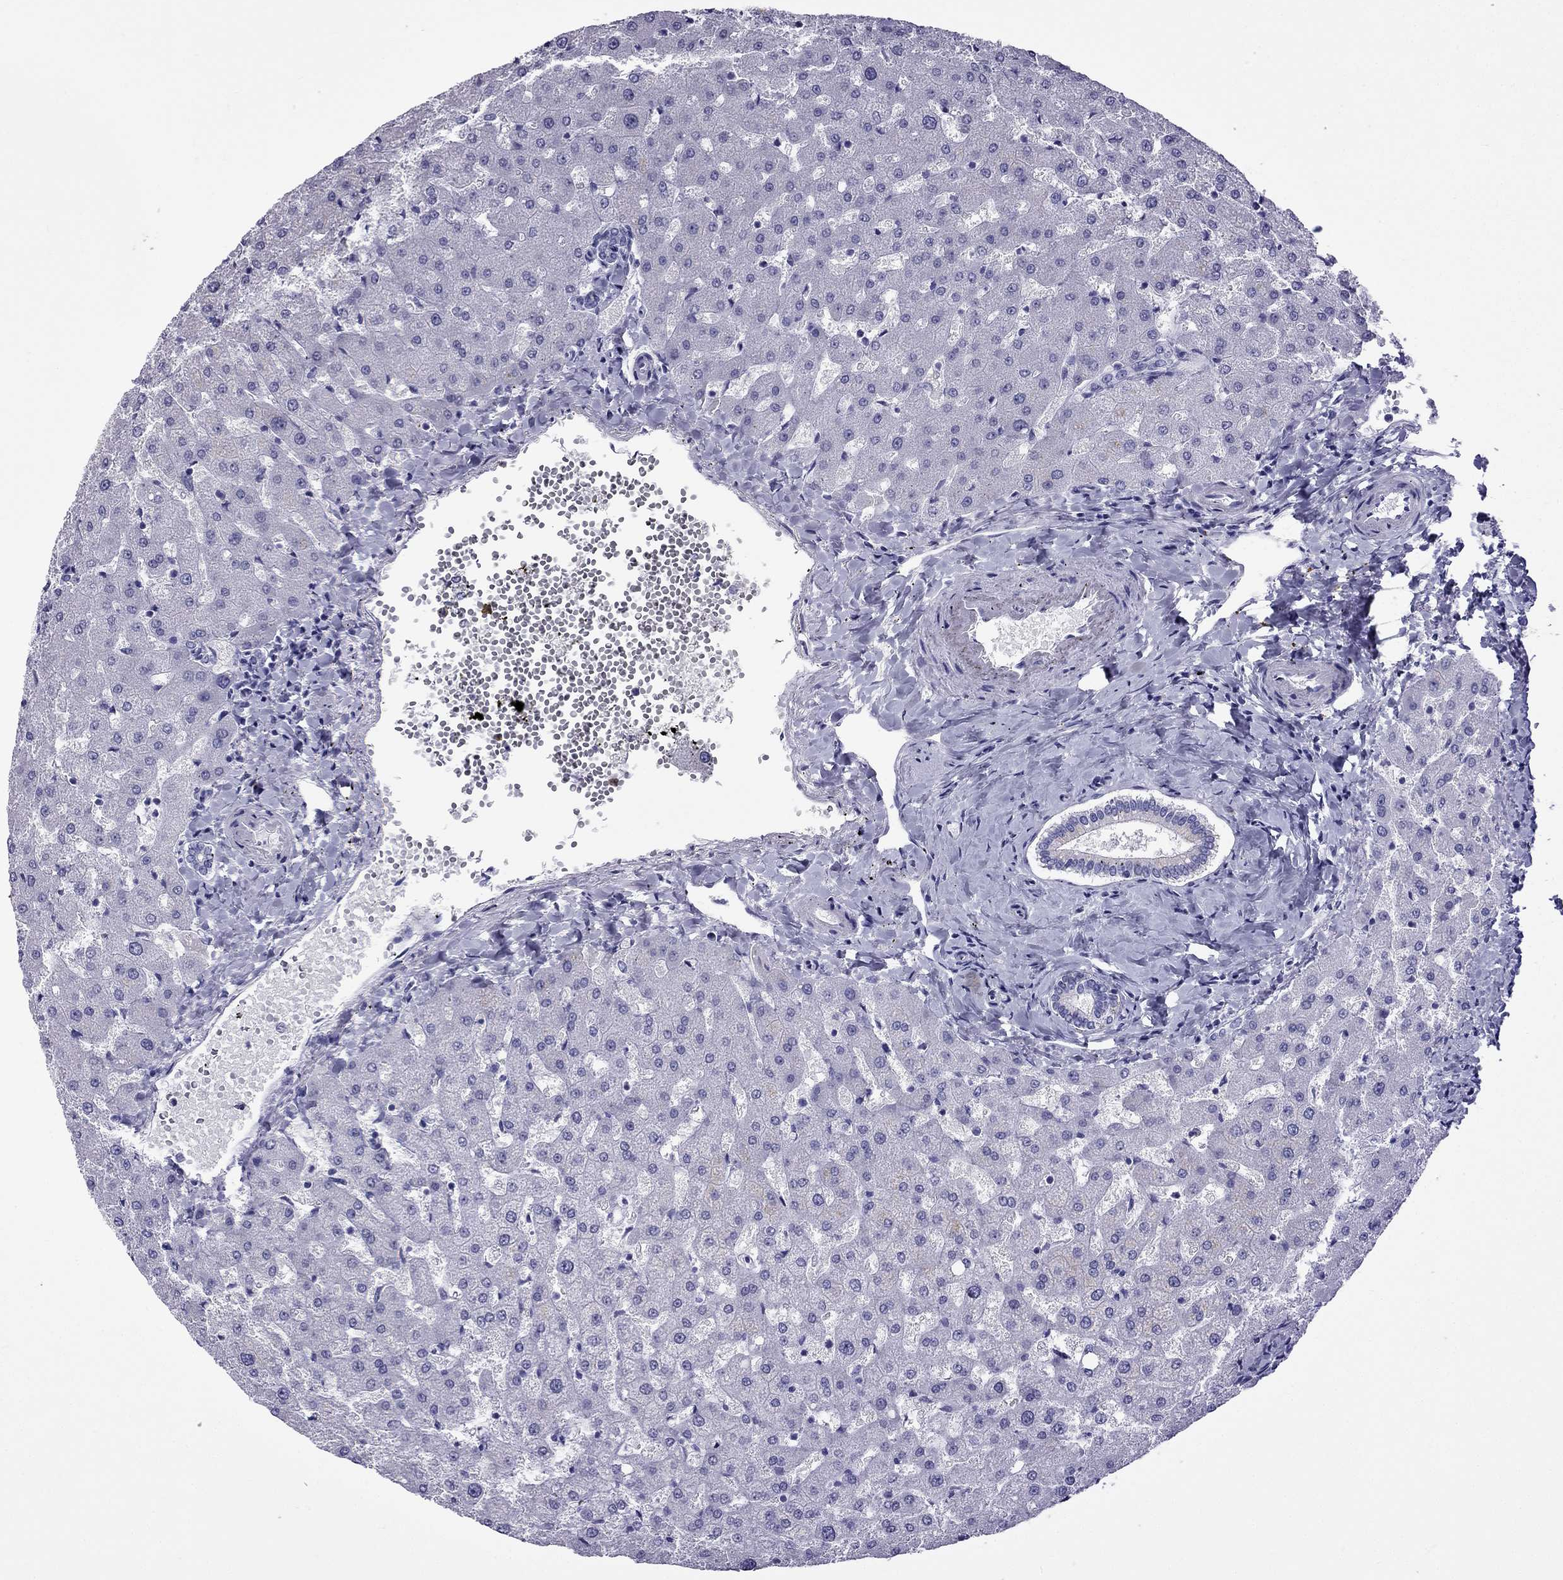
{"staining": {"intensity": "negative", "quantity": "none", "location": "none"}, "tissue": "liver", "cell_type": "Cholangiocytes", "image_type": "normal", "snomed": [{"axis": "morphology", "description": "Normal tissue, NOS"}, {"axis": "topography", "description": "Liver"}], "caption": "There is no significant staining in cholangiocytes of liver. (DAB (3,3'-diaminobenzidine) immunohistochemistry (IHC) visualized using brightfield microscopy, high magnification).", "gene": "TFF3", "patient": {"sex": "female", "age": 50}}